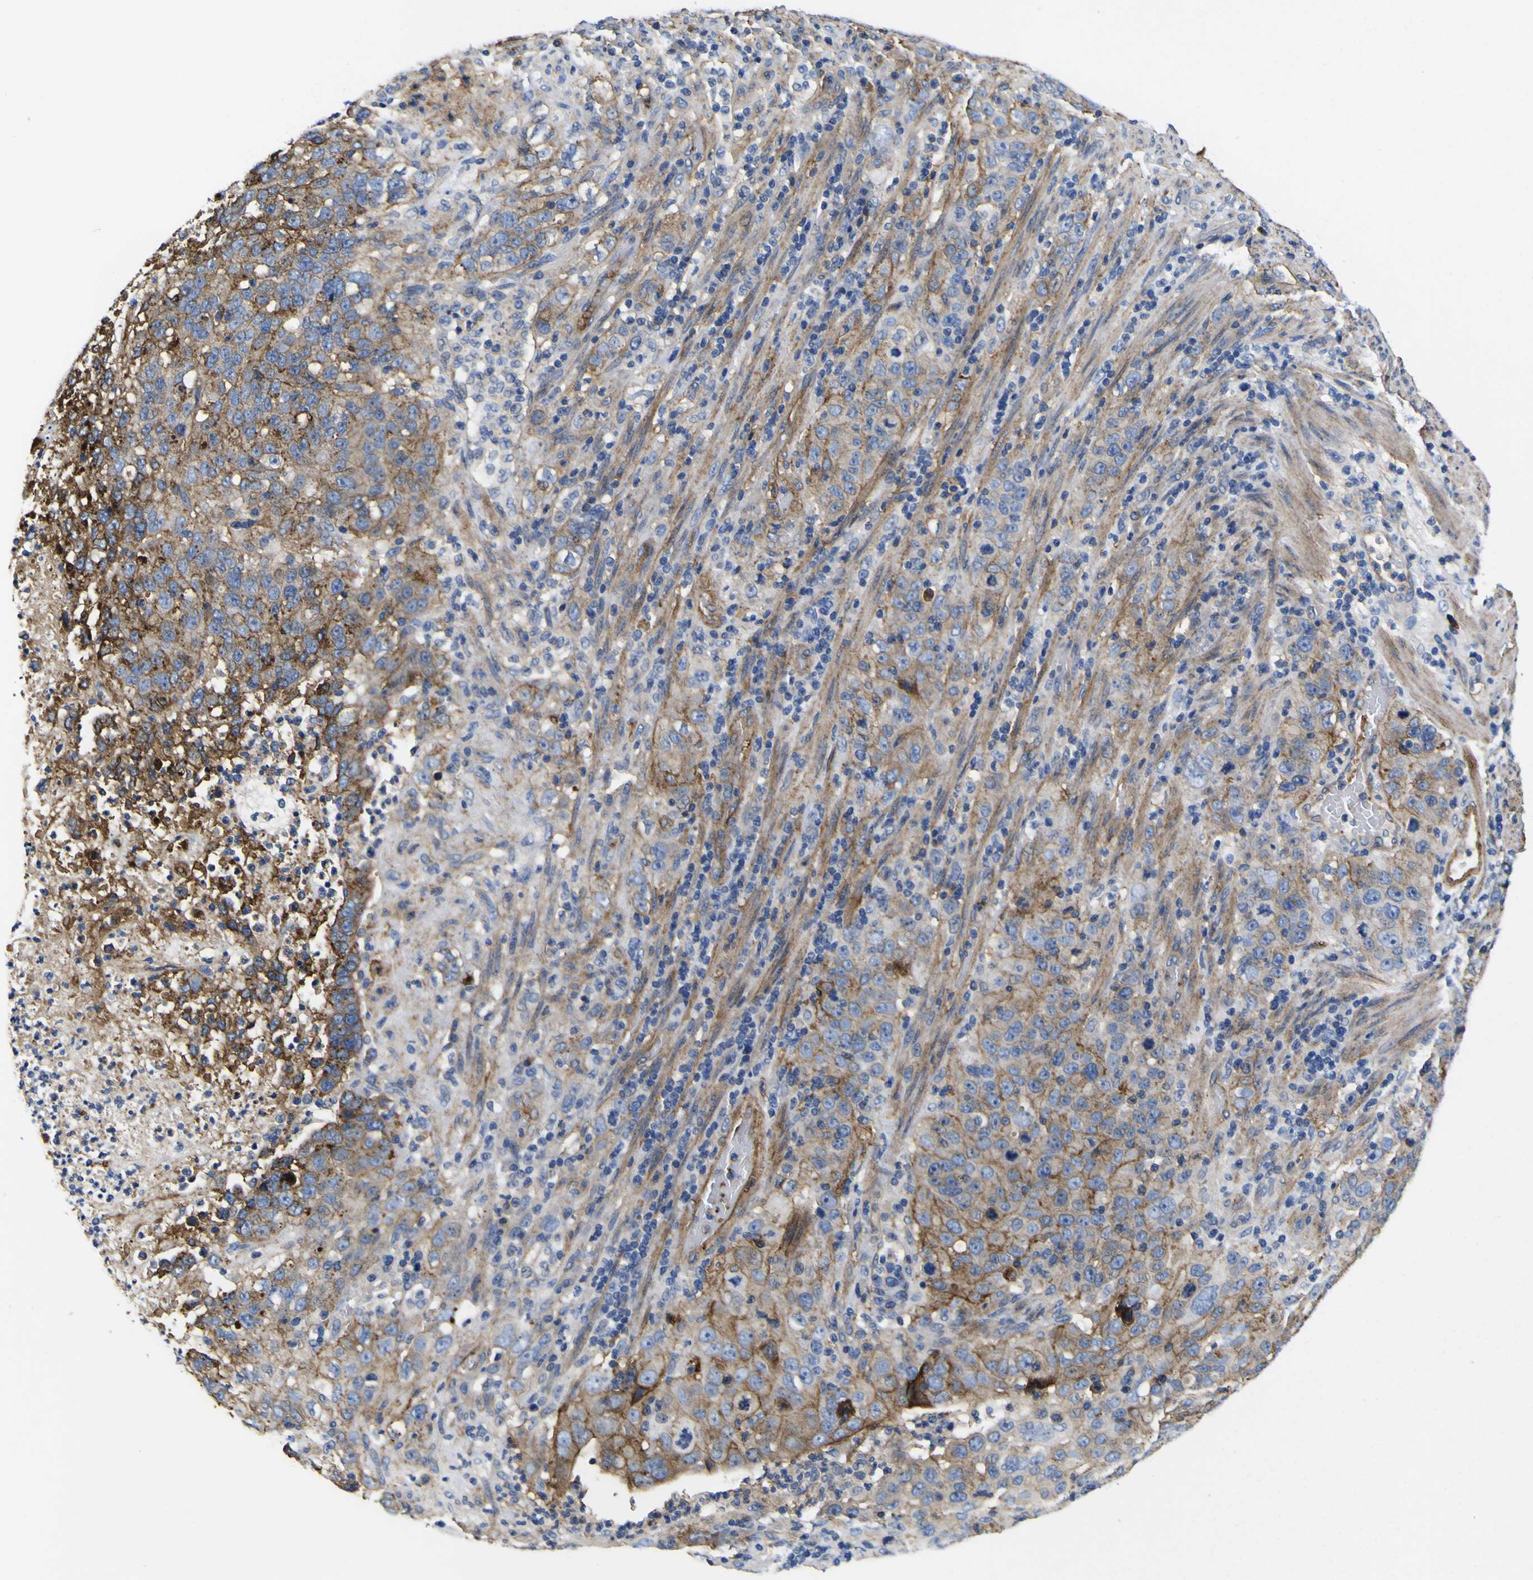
{"staining": {"intensity": "moderate", "quantity": "25%-75%", "location": "cytoplasmic/membranous"}, "tissue": "stomach cancer", "cell_type": "Tumor cells", "image_type": "cancer", "snomed": [{"axis": "morphology", "description": "Normal tissue, NOS"}, {"axis": "morphology", "description": "Adenocarcinoma, NOS"}, {"axis": "topography", "description": "Stomach"}], "caption": "Stomach adenocarcinoma tissue shows moderate cytoplasmic/membranous positivity in approximately 25%-75% of tumor cells, visualized by immunohistochemistry.", "gene": "CD151", "patient": {"sex": "male", "age": 48}}